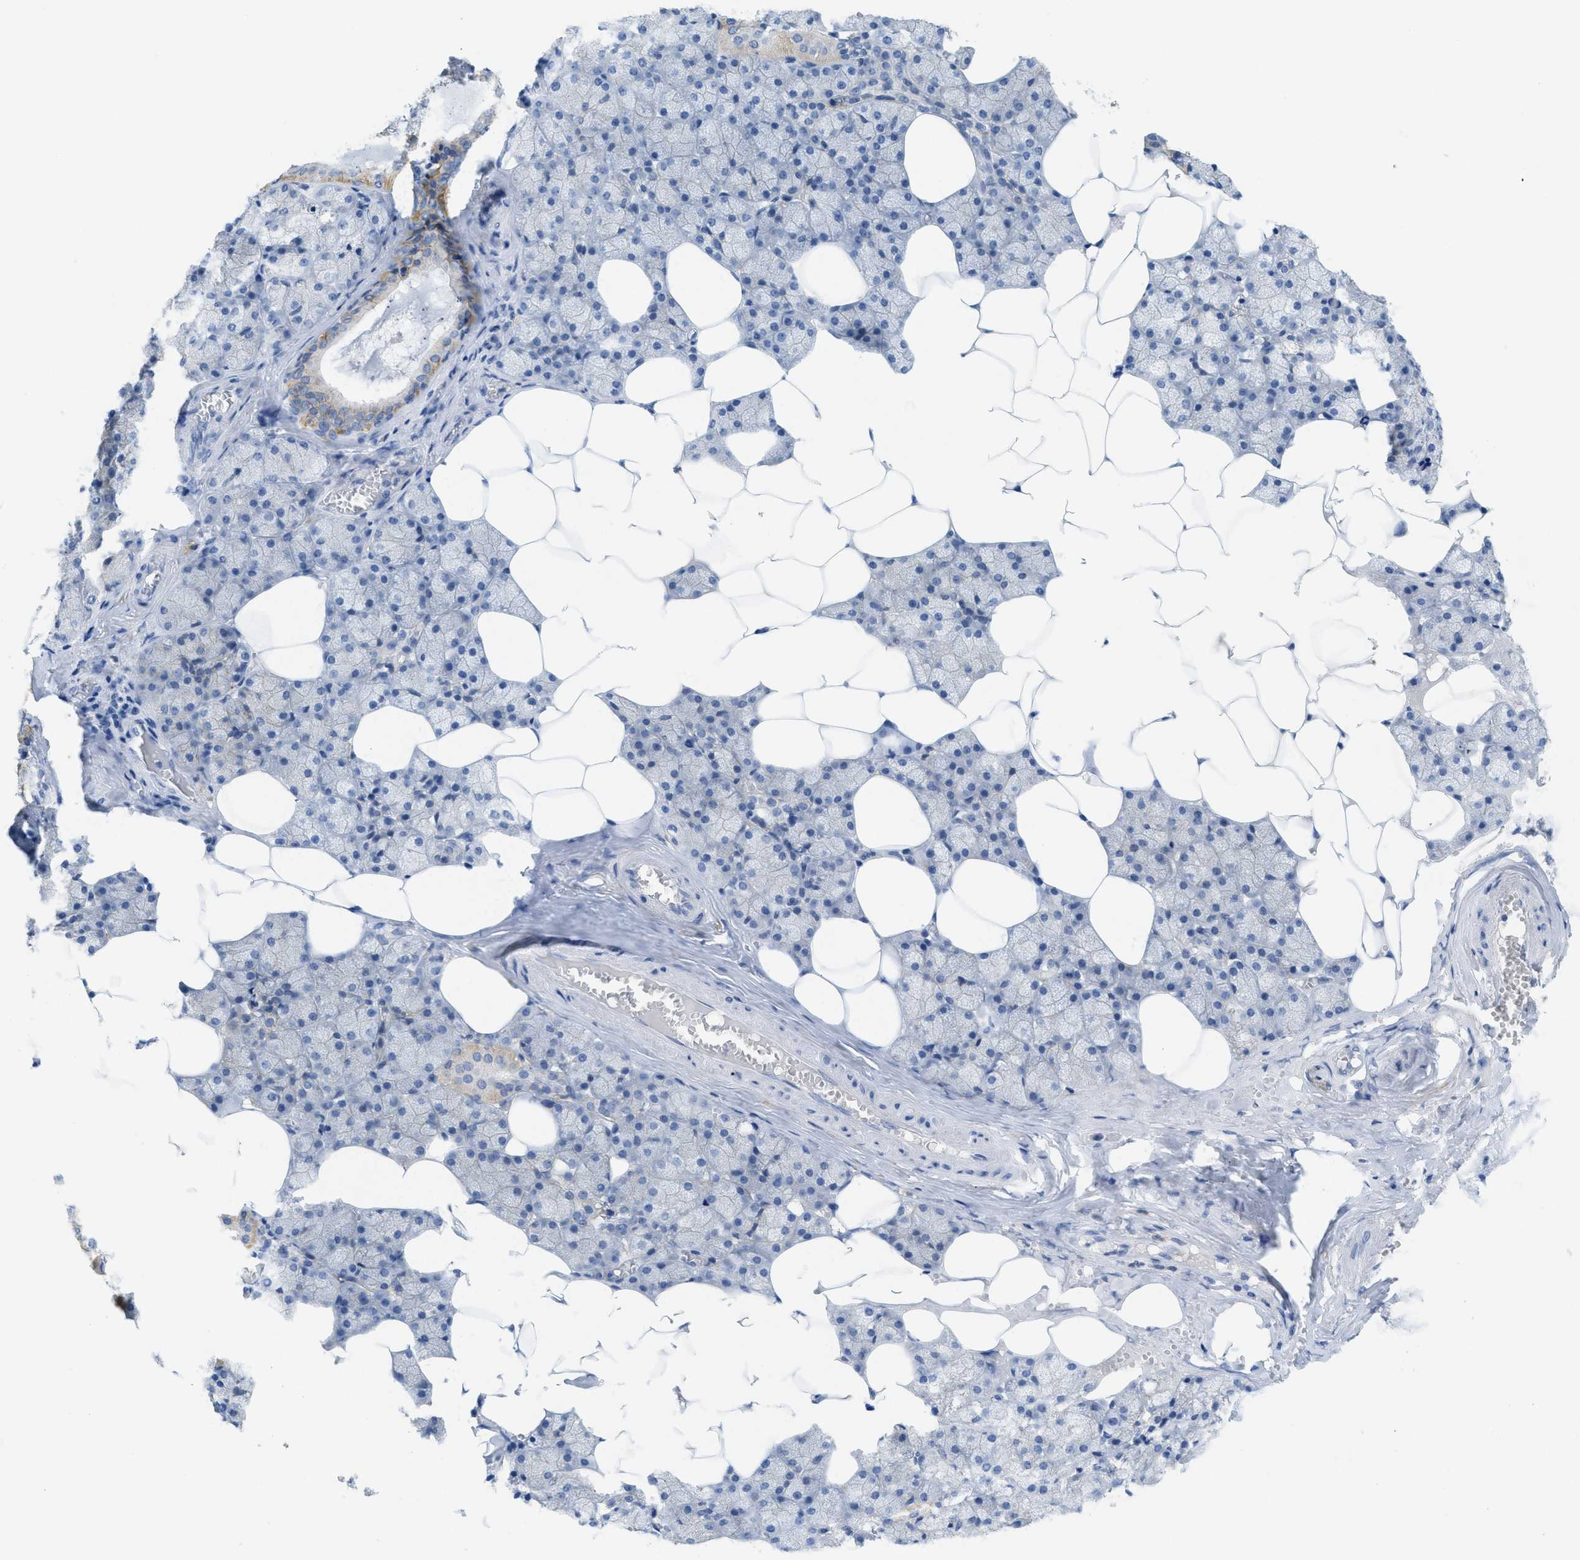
{"staining": {"intensity": "moderate", "quantity": "<25%", "location": "cytoplasmic/membranous"}, "tissue": "salivary gland", "cell_type": "Glandular cells", "image_type": "normal", "snomed": [{"axis": "morphology", "description": "Normal tissue, NOS"}, {"axis": "topography", "description": "Salivary gland"}], "caption": "A brown stain shows moderate cytoplasmic/membranous expression of a protein in glandular cells of normal human salivary gland. Nuclei are stained in blue.", "gene": "CNNM4", "patient": {"sex": "male", "age": 62}}